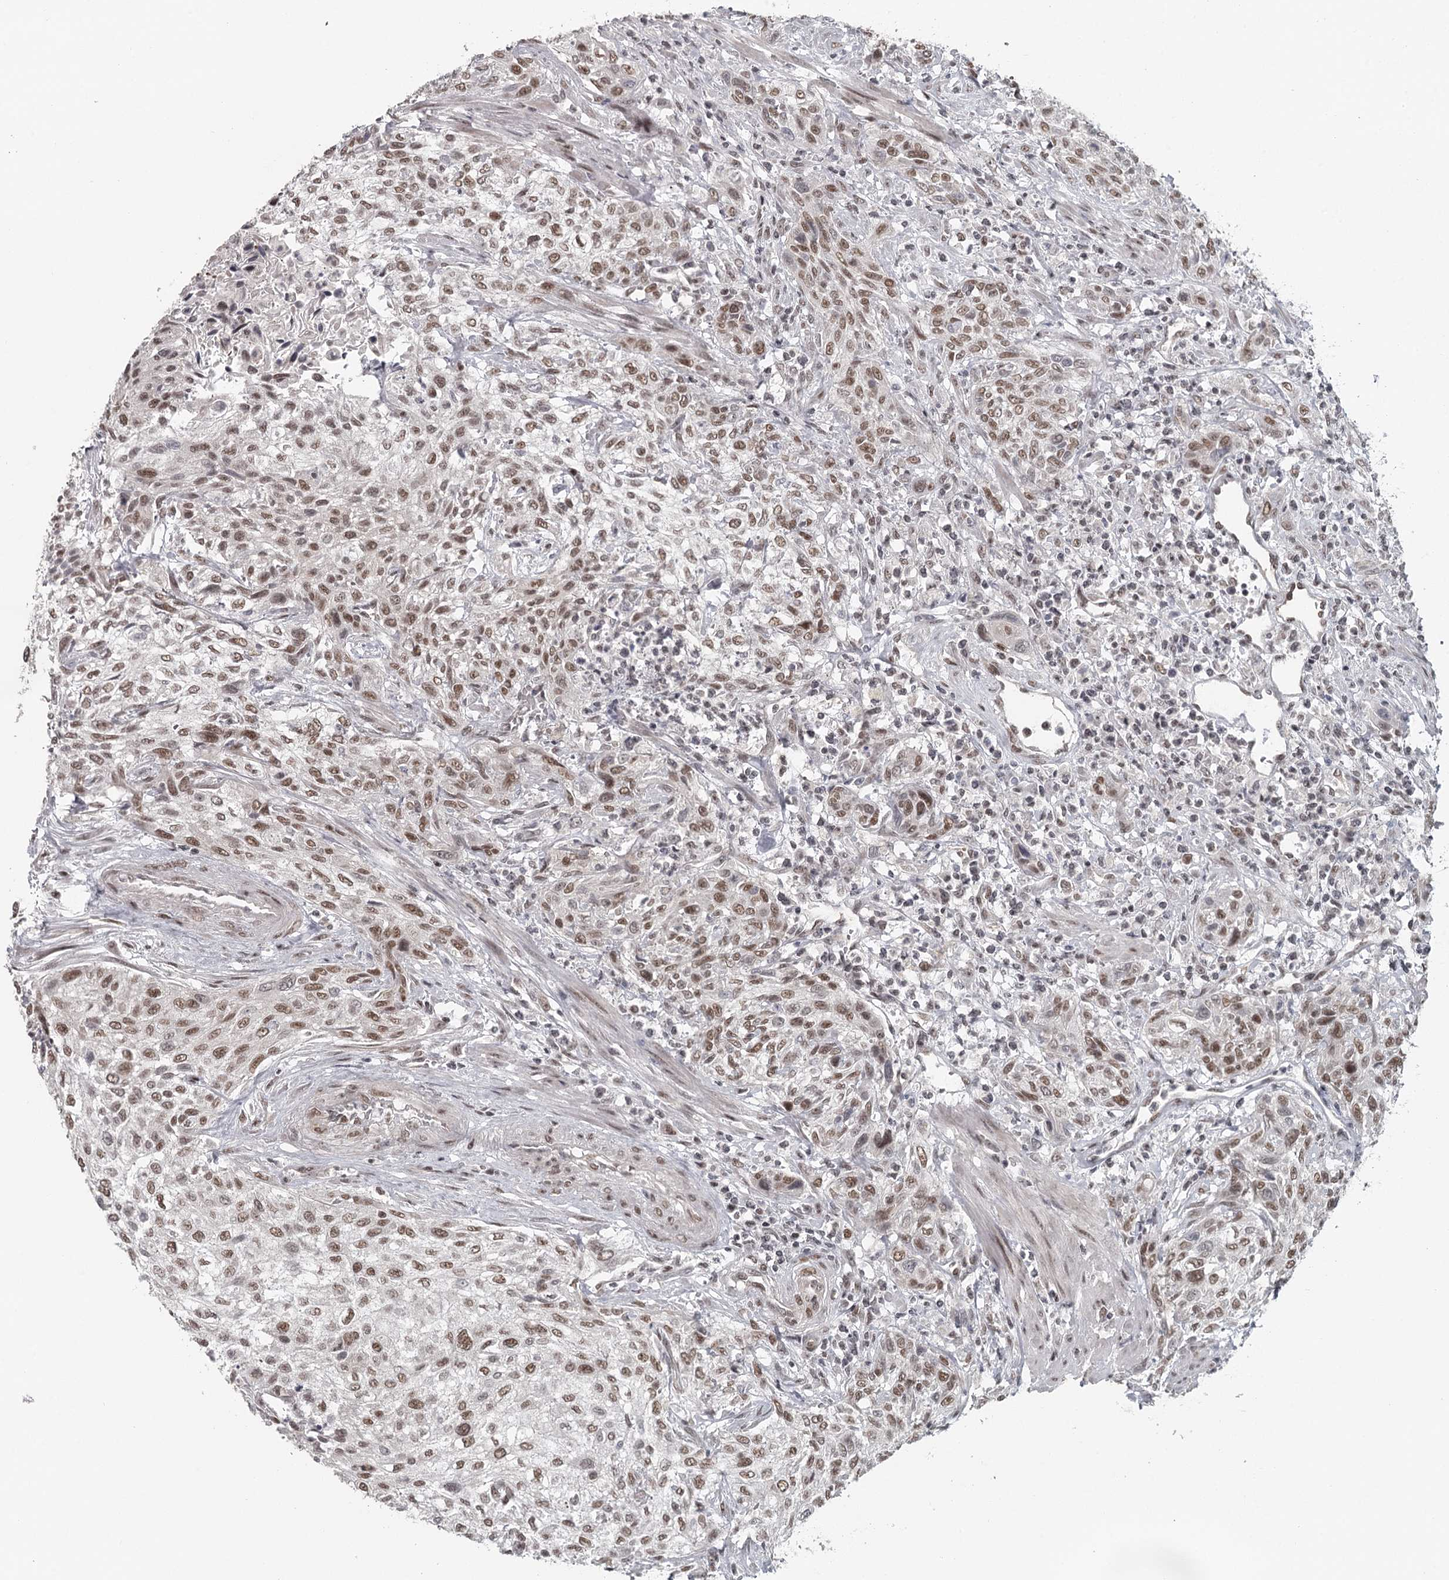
{"staining": {"intensity": "moderate", "quantity": ">75%", "location": "nuclear"}, "tissue": "urothelial cancer", "cell_type": "Tumor cells", "image_type": "cancer", "snomed": [{"axis": "morphology", "description": "Normal tissue, NOS"}, {"axis": "morphology", "description": "Urothelial carcinoma, NOS"}, {"axis": "topography", "description": "Urinary bladder"}, {"axis": "topography", "description": "Peripheral nerve tissue"}], "caption": "Urothelial cancer tissue displays moderate nuclear positivity in approximately >75% of tumor cells", "gene": "FAM13C", "patient": {"sex": "male", "age": 35}}